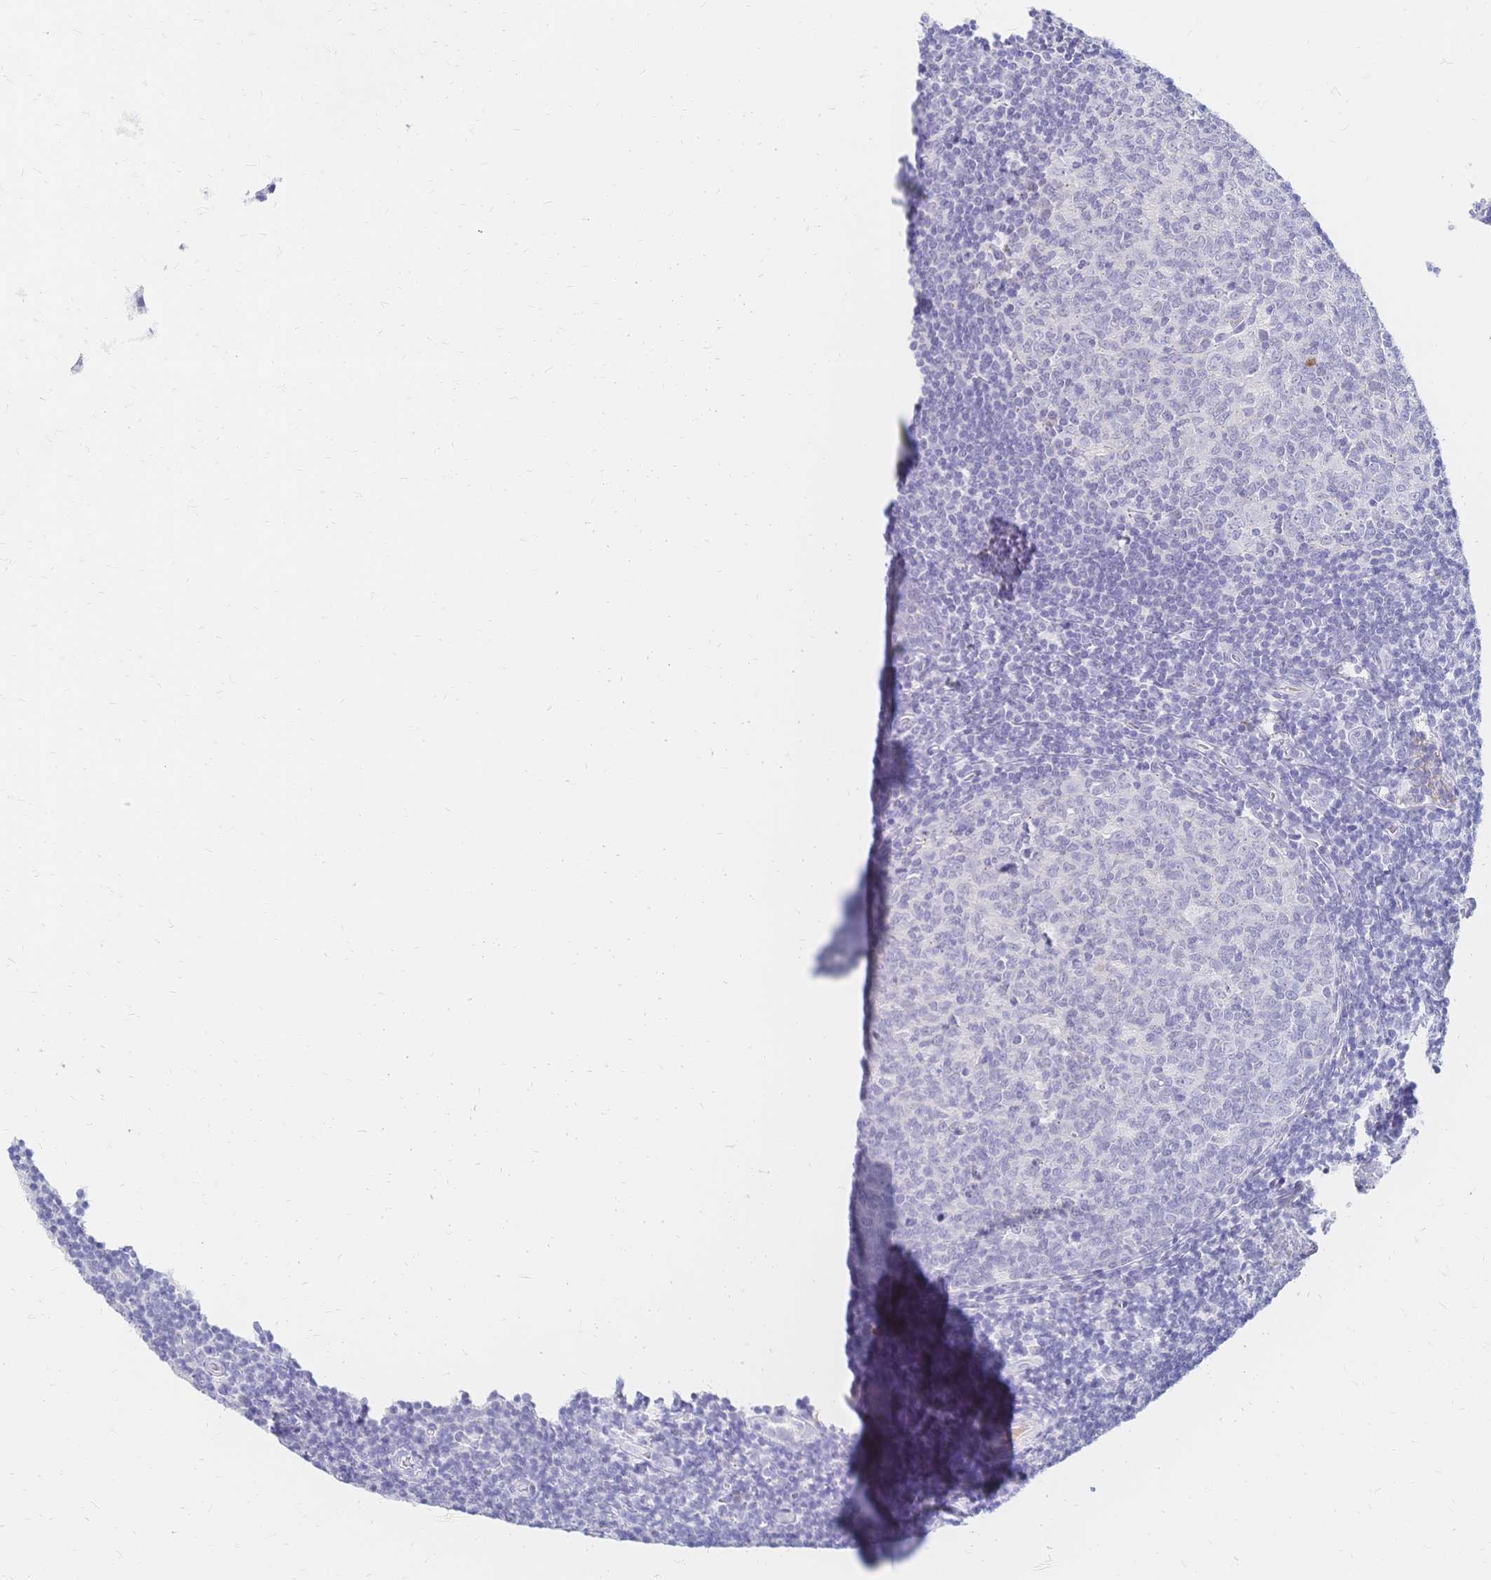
{"staining": {"intensity": "negative", "quantity": "none", "location": "none"}, "tissue": "tonsil", "cell_type": "Germinal center cells", "image_type": "normal", "snomed": [{"axis": "morphology", "description": "Normal tissue, NOS"}, {"axis": "morphology", "description": "Inflammation, NOS"}, {"axis": "topography", "description": "Tonsil"}], "caption": "IHC histopathology image of normal tonsil: tonsil stained with DAB (3,3'-diaminobenzidine) displays no significant protein expression in germinal center cells. Brightfield microscopy of immunohistochemistry stained with DAB (3,3'-diaminobenzidine) (brown) and hematoxylin (blue), captured at high magnification.", "gene": "PSORS1C2", "patient": {"sex": "female", "age": 31}}